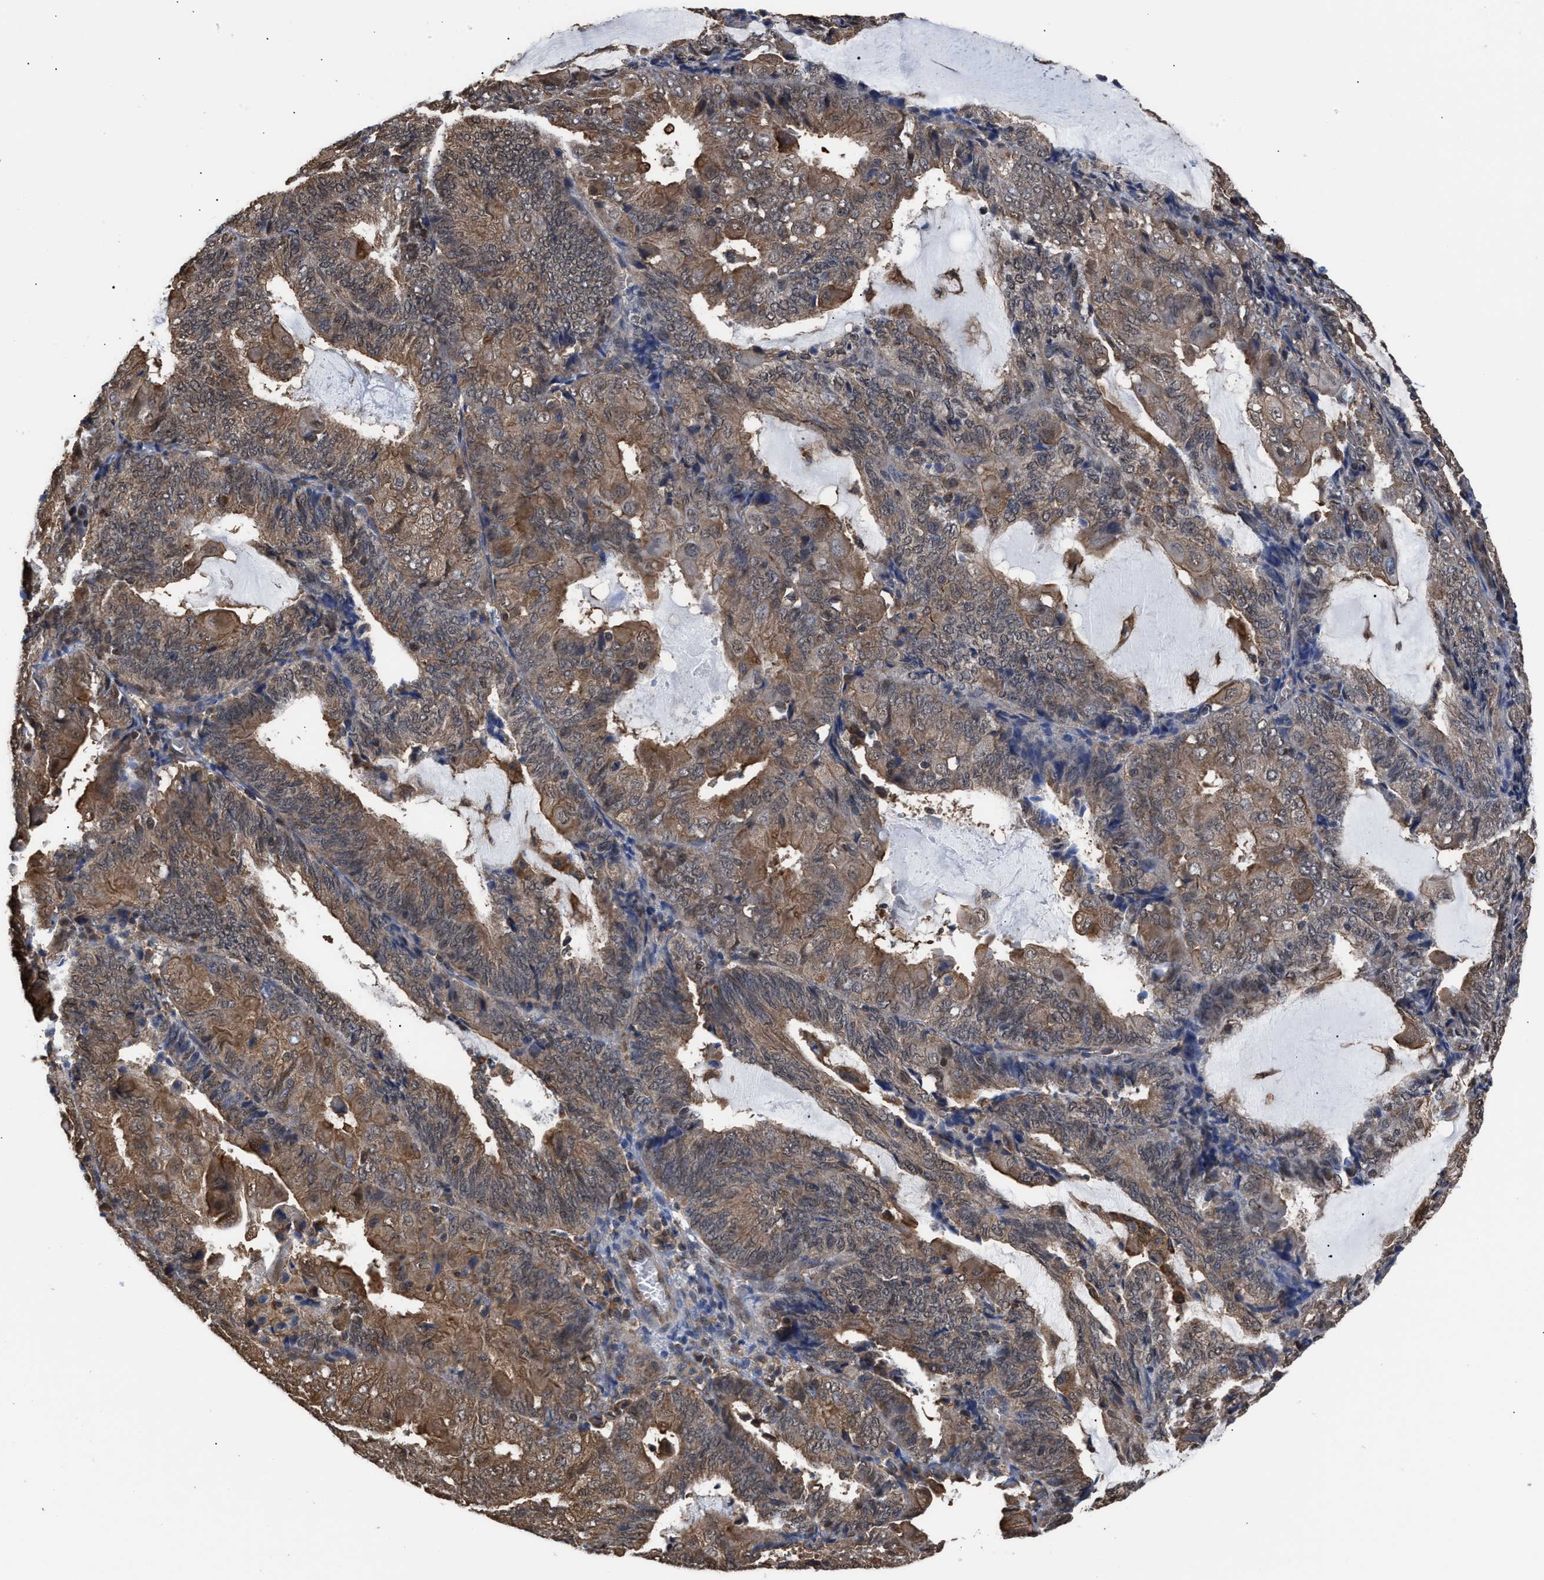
{"staining": {"intensity": "weak", "quantity": ">75%", "location": "cytoplasmic/membranous"}, "tissue": "endometrial cancer", "cell_type": "Tumor cells", "image_type": "cancer", "snomed": [{"axis": "morphology", "description": "Adenocarcinoma, NOS"}, {"axis": "topography", "description": "Endometrium"}], "caption": "Protein staining exhibits weak cytoplasmic/membranous staining in approximately >75% of tumor cells in adenocarcinoma (endometrial).", "gene": "SCAI", "patient": {"sex": "female", "age": 81}}